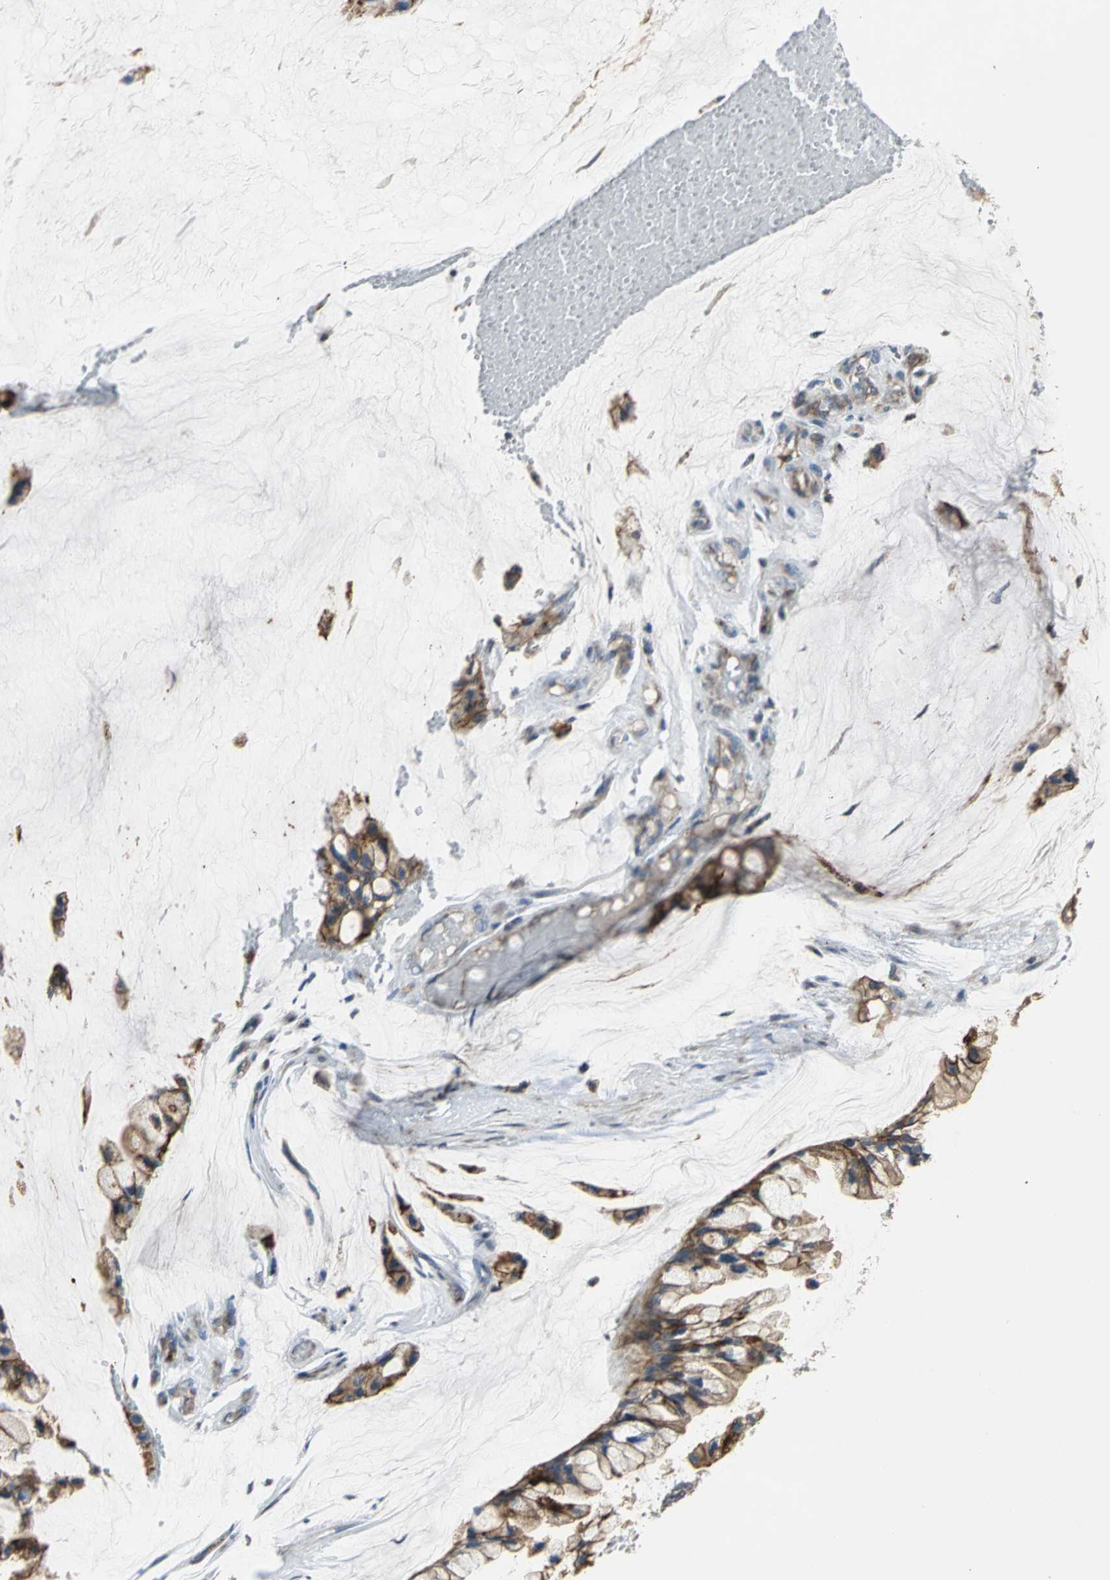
{"staining": {"intensity": "strong", "quantity": ">75%", "location": "cytoplasmic/membranous"}, "tissue": "ovarian cancer", "cell_type": "Tumor cells", "image_type": "cancer", "snomed": [{"axis": "morphology", "description": "Cystadenocarcinoma, mucinous, NOS"}, {"axis": "topography", "description": "Ovary"}], "caption": "Ovarian mucinous cystadenocarcinoma stained with DAB (3,3'-diaminobenzidine) immunohistochemistry (IHC) reveals high levels of strong cytoplasmic/membranous expression in approximately >75% of tumor cells. (Brightfield microscopy of DAB IHC at high magnification).", "gene": "NDUFB5", "patient": {"sex": "female", "age": 39}}